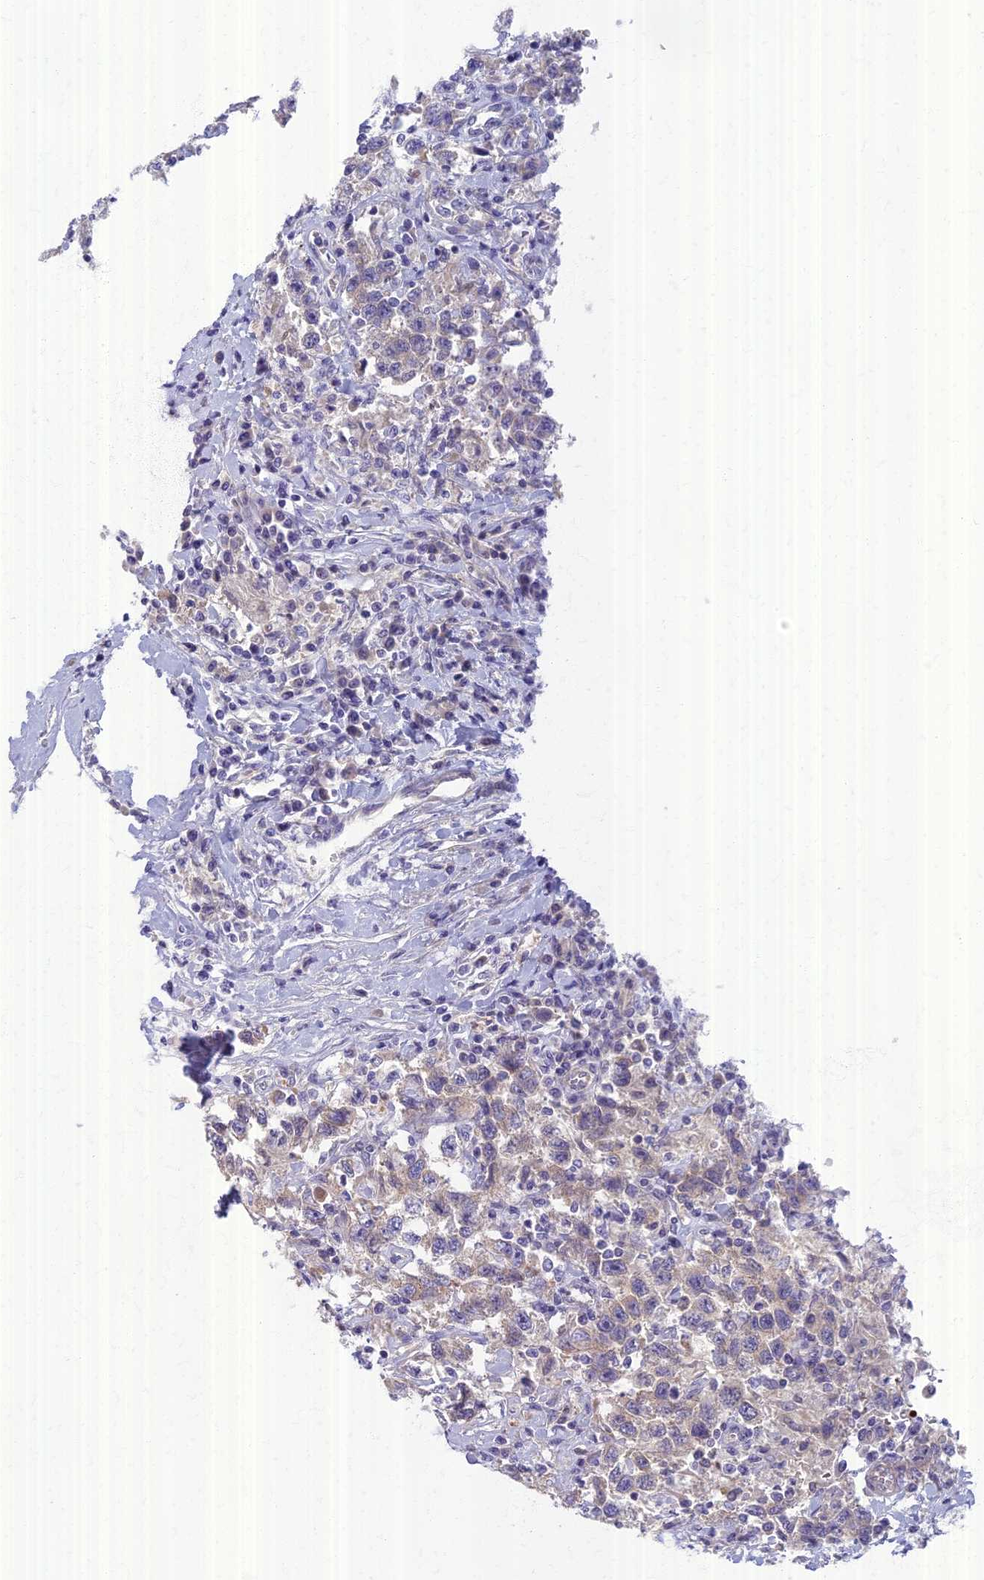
{"staining": {"intensity": "weak", "quantity": "<25%", "location": "cytoplasmic/membranous"}, "tissue": "testis cancer", "cell_type": "Tumor cells", "image_type": "cancer", "snomed": [{"axis": "morphology", "description": "Seminoma, NOS"}, {"axis": "topography", "description": "Testis"}], "caption": "There is no significant expression in tumor cells of seminoma (testis). The staining is performed using DAB brown chromogen with nuclei counter-stained in using hematoxylin.", "gene": "AP4E1", "patient": {"sex": "male", "age": 41}}